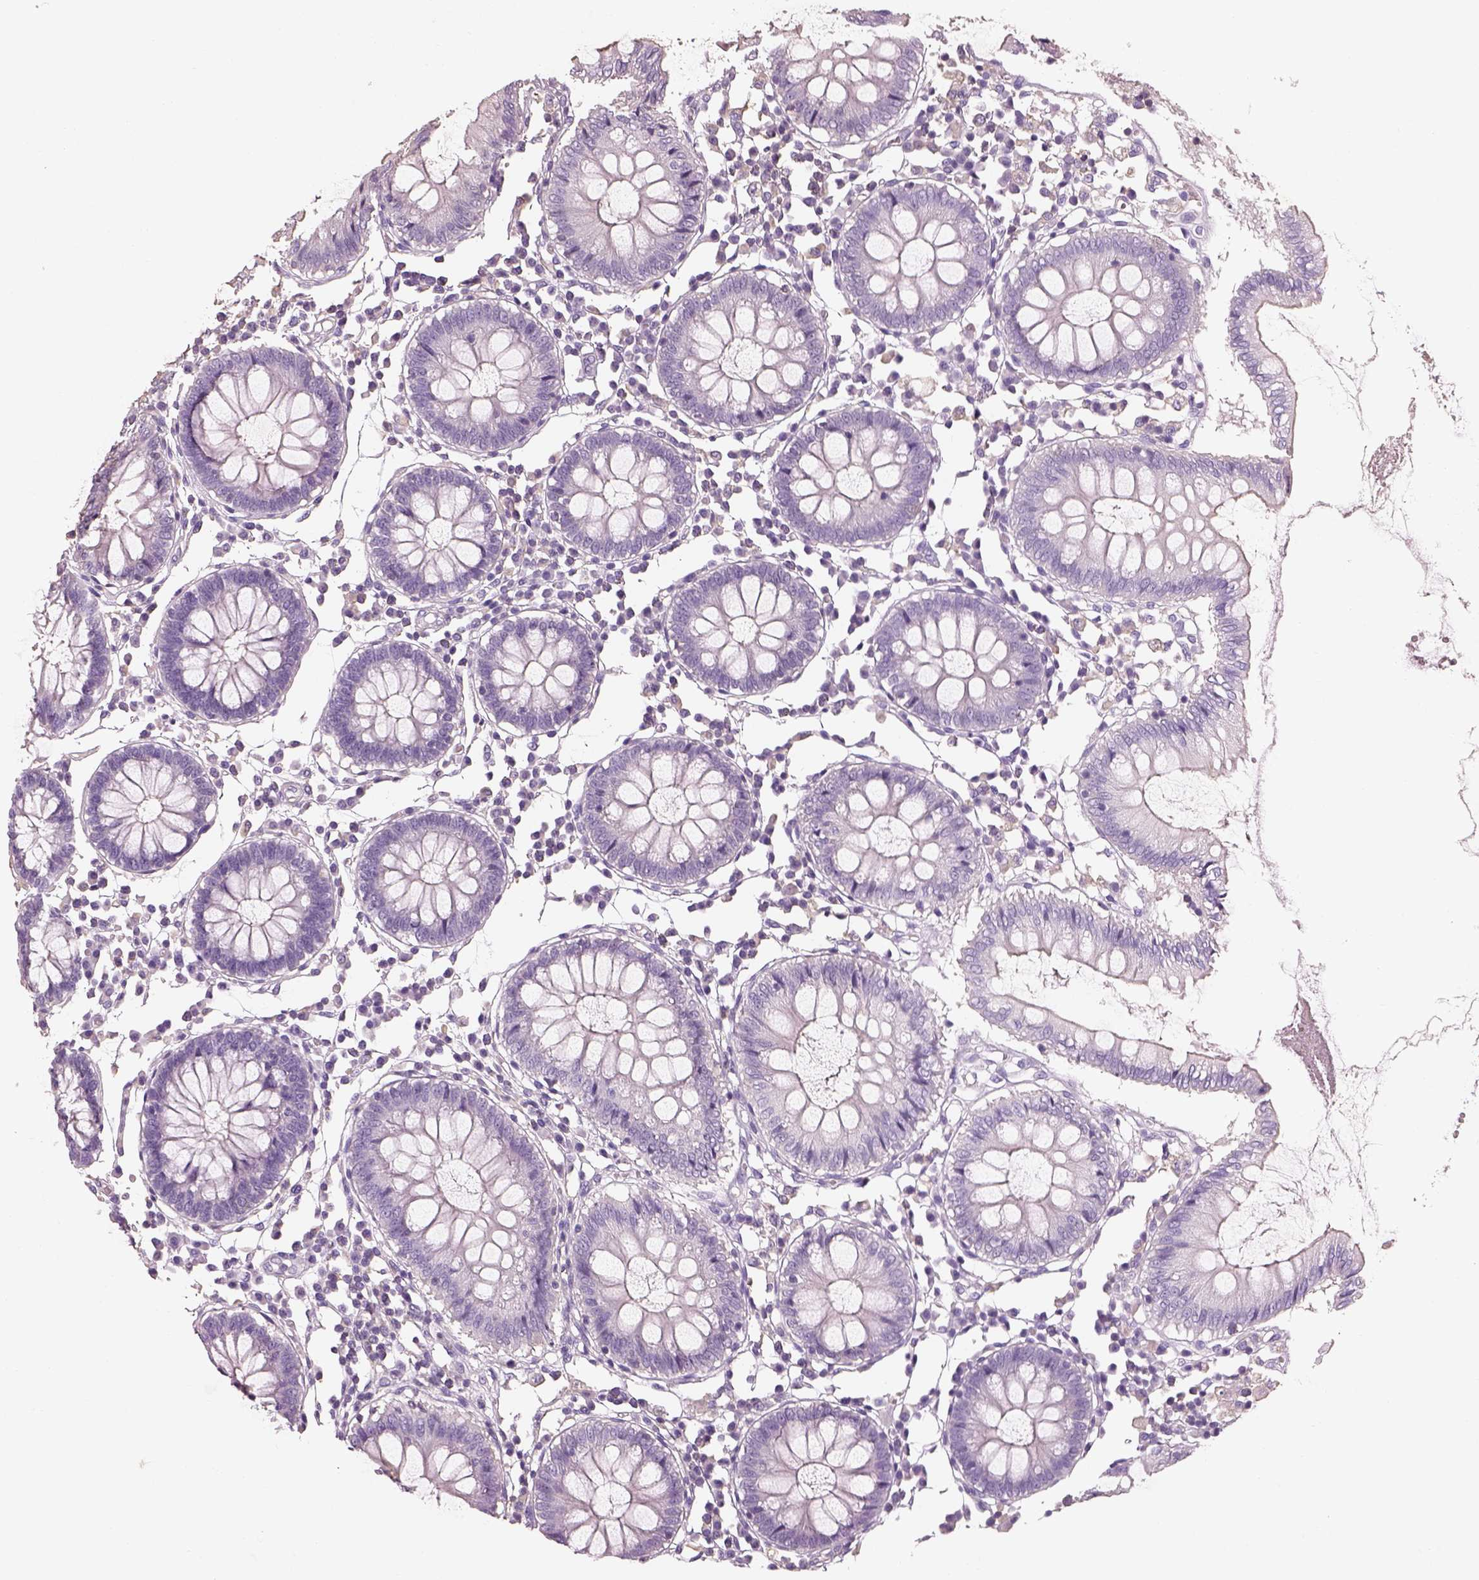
{"staining": {"intensity": "negative", "quantity": "none", "location": "none"}, "tissue": "colon", "cell_type": "Endothelial cells", "image_type": "normal", "snomed": [{"axis": "morphology", "description": "Normal tissue, NOS"}, {"axis": "morphology", "description": "Adenocarcinoma, NOS"}, {"axis": "topography", "description": "Colon"}], "caption": "Endothelial cells are negative for protein expression in unremarkable human colon. (DAB immunohistochemistry (IHC), high magnification).", "gene": "OTUD6A", "patient": {"sex": "male", "age": 83}}